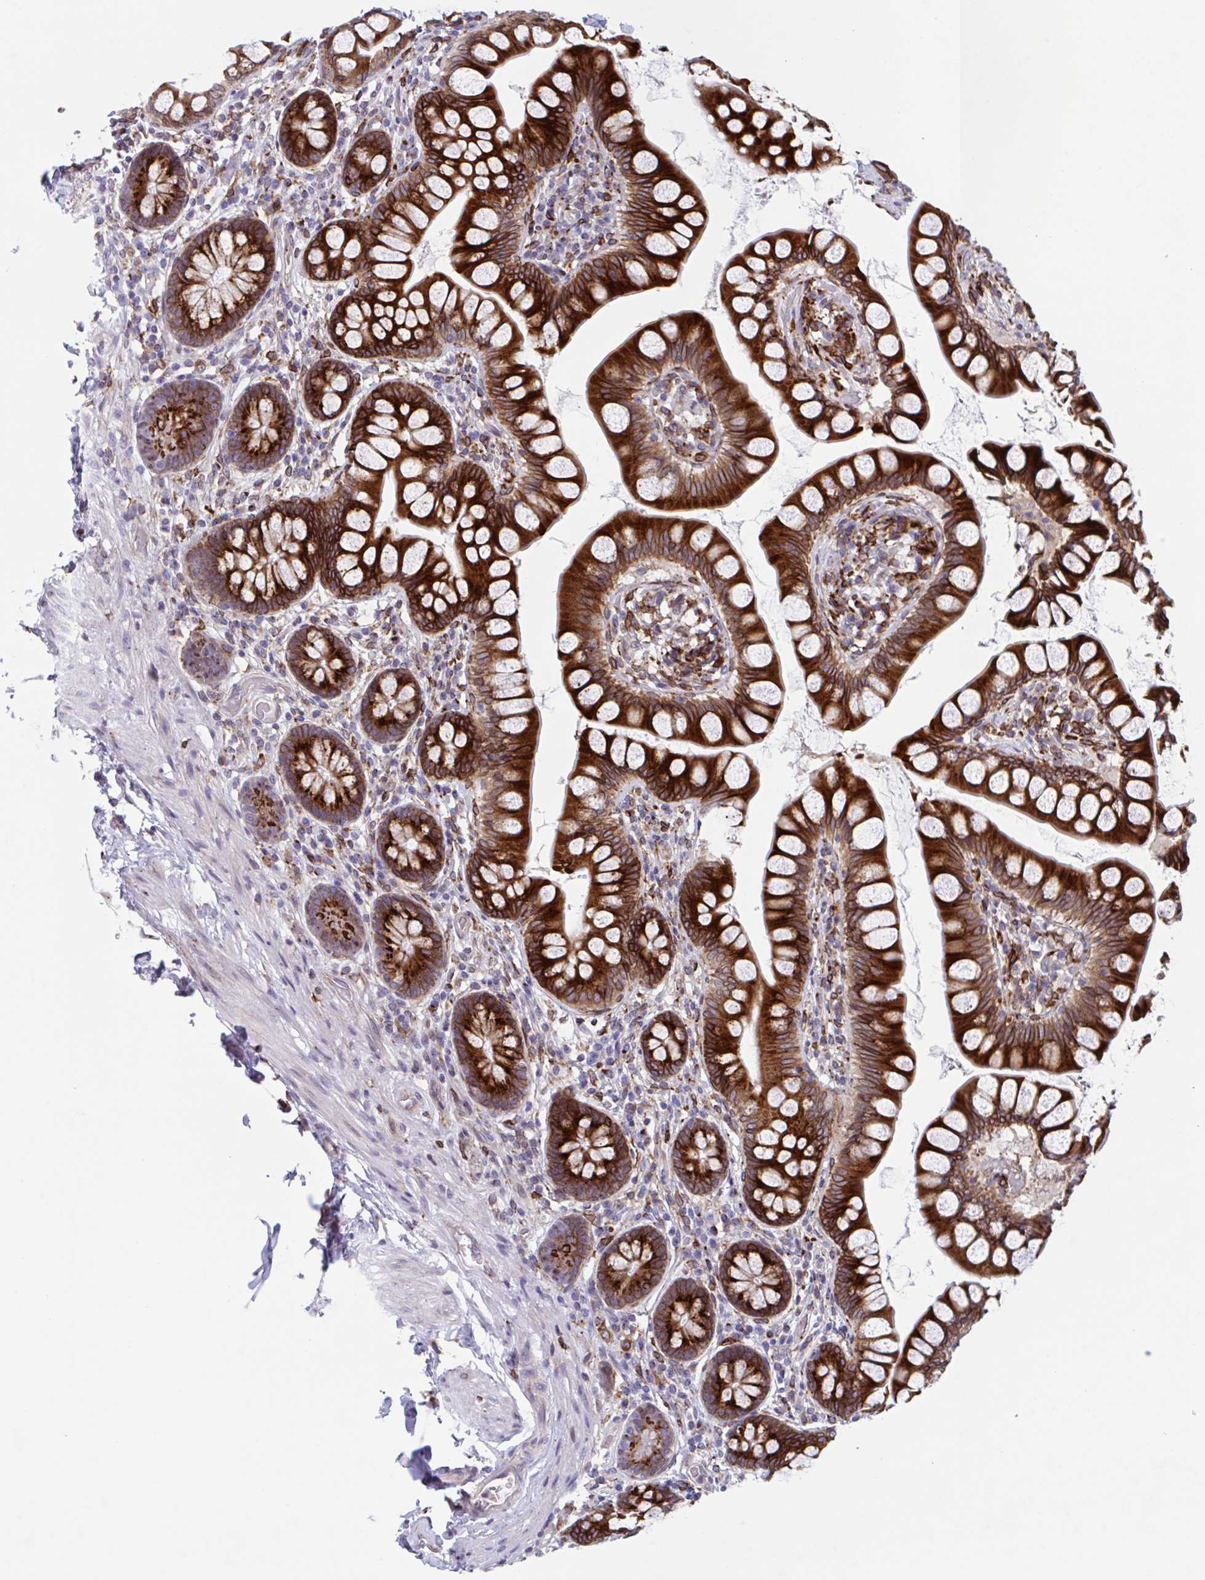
{"staining": {"intensity": "strong", "quantity": ">75%", "location": "cytoplasmic/membranous"}, "tissue": "small intestine", "cell_type": "Glandular cells", "image_type": "normal", "snomed": [{"axis": "morphology", "description": "Normal tissue, NOS"}, {"axis": "topography", "description": "Small intestine"}], "caption": "IHC of normal human small intestine reveals high levels of strong cytoplasmic/membranous staining in approximately >75% of glandular cells.", "gene": "RFK", "patient": {"sex": "male", "age": 70}}